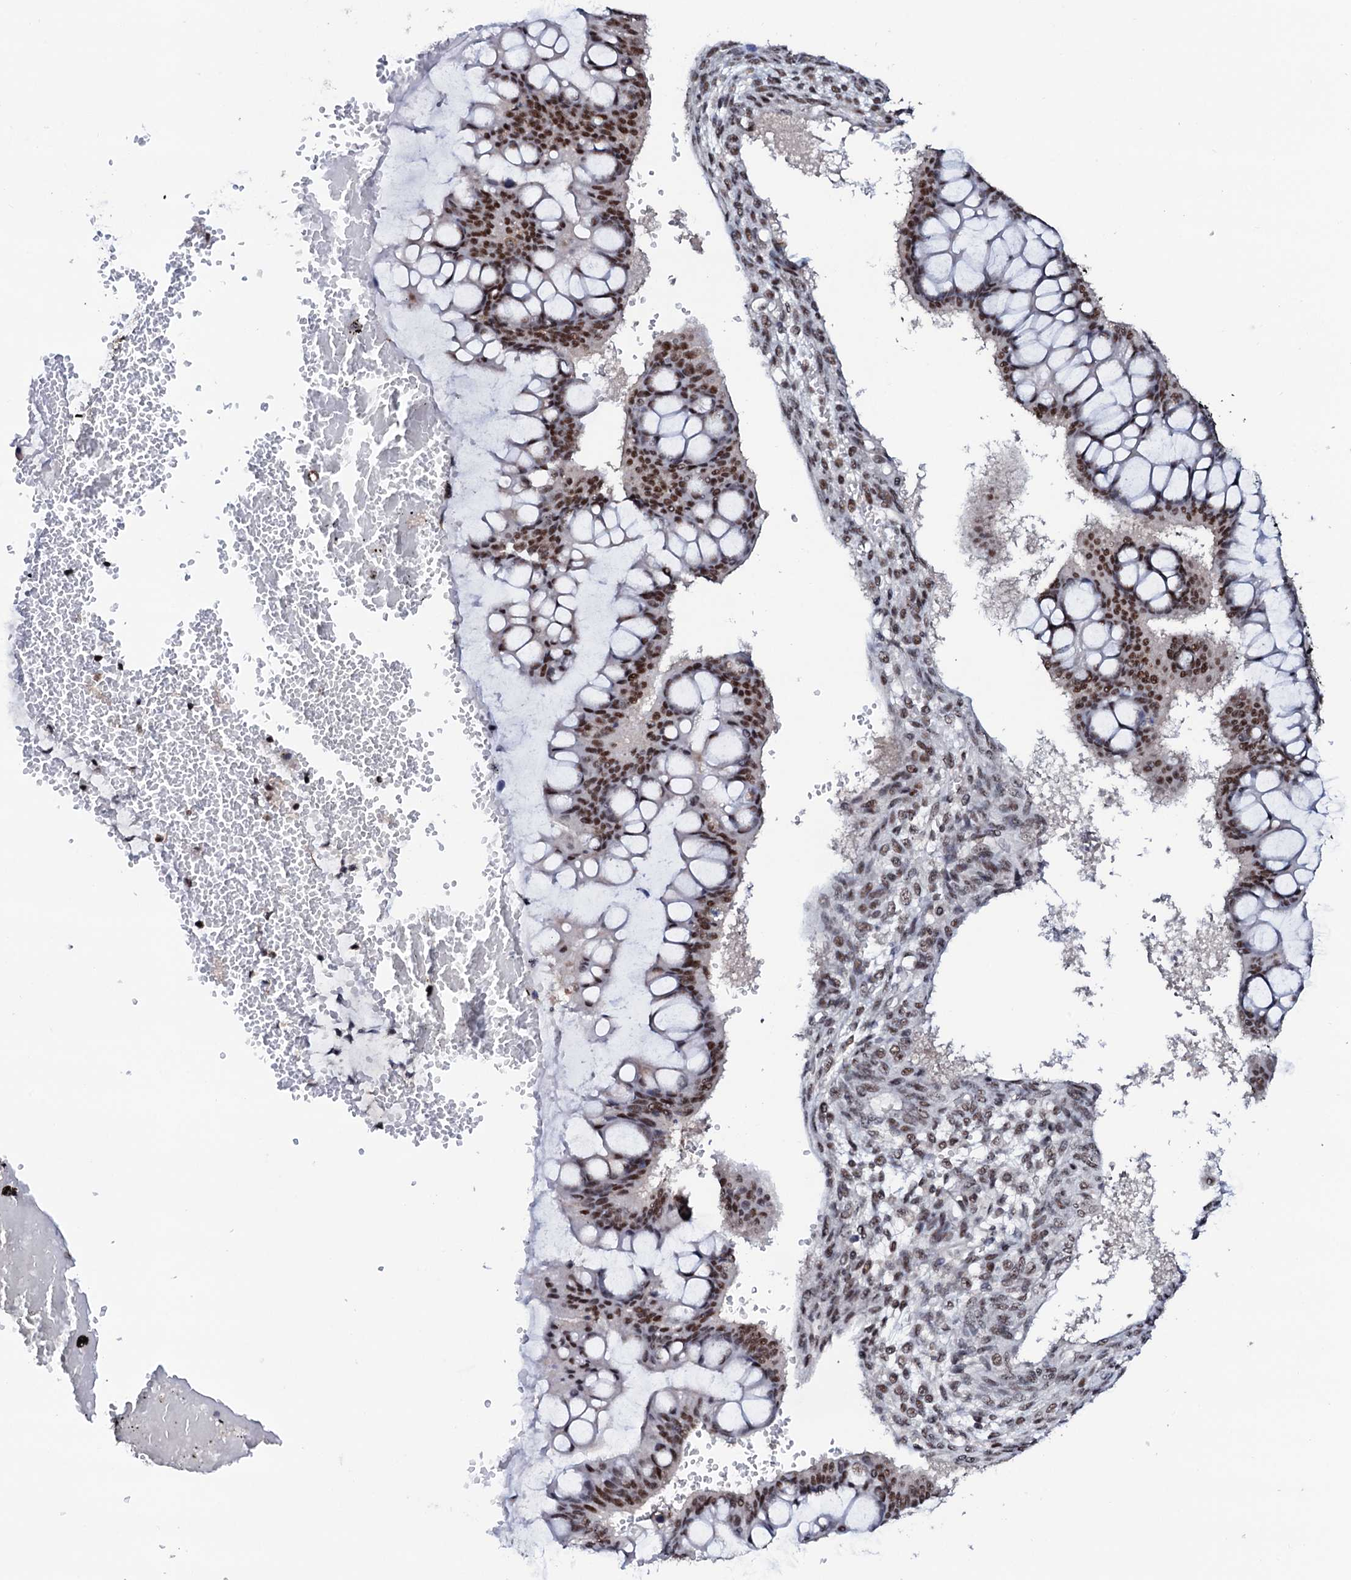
{"staining": {"intensity": "strong", "quantity": ">75%", "location": "nuclear"}, "tissue": "ovarian cancer", "cell_type": "Tumor cells", "image_type": "cancer", "snomed": [{"axis": "morphology", "description": "Cystadenocarcinoma, mucinous, NOS"}, {"axis": "topography", "description": "Ovary"}], "caption": "A high amount of strong nuclear expression is identified in approximately >75% of tumor cells in ovarian cancer (mucinous cystadenocarcinoma) tissue. The staining is performed using DAB (3,3'-diaminobenzidine) brown chromogen to label protein expression. The nuclei are counter-stained blue using hematoxylin.", "gene": "PRPF18", "patient": {"sex": "female", "age": 73}}